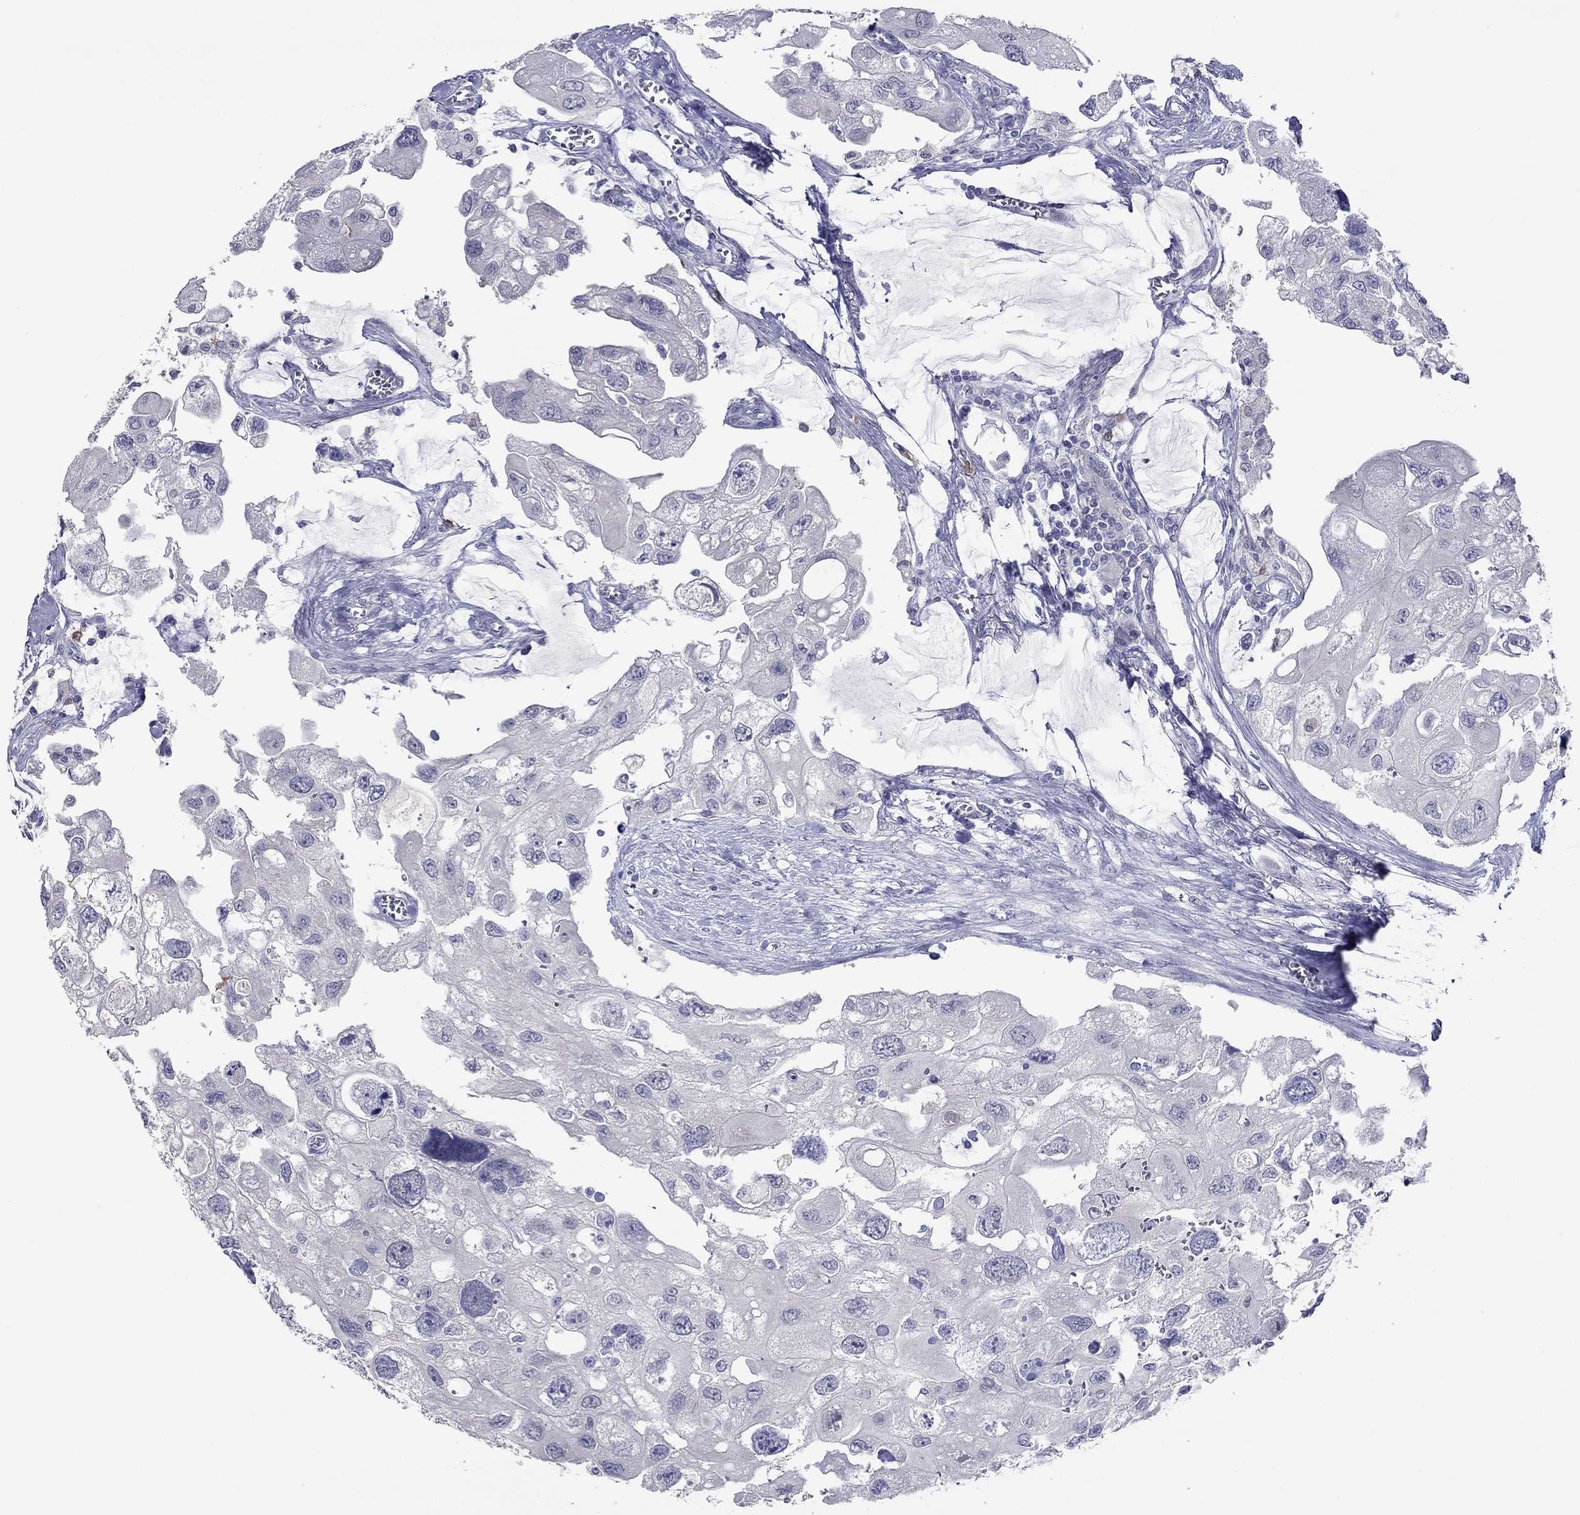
{"staining": {"intensity": "negative", "quantity": "none", "location": "none"}, "tissue": "urothelial cancer", "cell_type": "Tumor cells", "image_type": "cancer", "snomed": [{"axis": "morphology", "description": "Urothelial carcinoma, High grade"}, {"axis": "topography", "description": "Urinary bladder"}], "caption": "This histopathology image is of urothelial carcinoma (high-grade) stained with immunohistochemistry (IHC) to label a protein in brown with the nuclei are counter-stained blue. There is no positivity in tumor cells.", "gene": "ITGAE", "patient": {"sex": "male", "age": 59}}